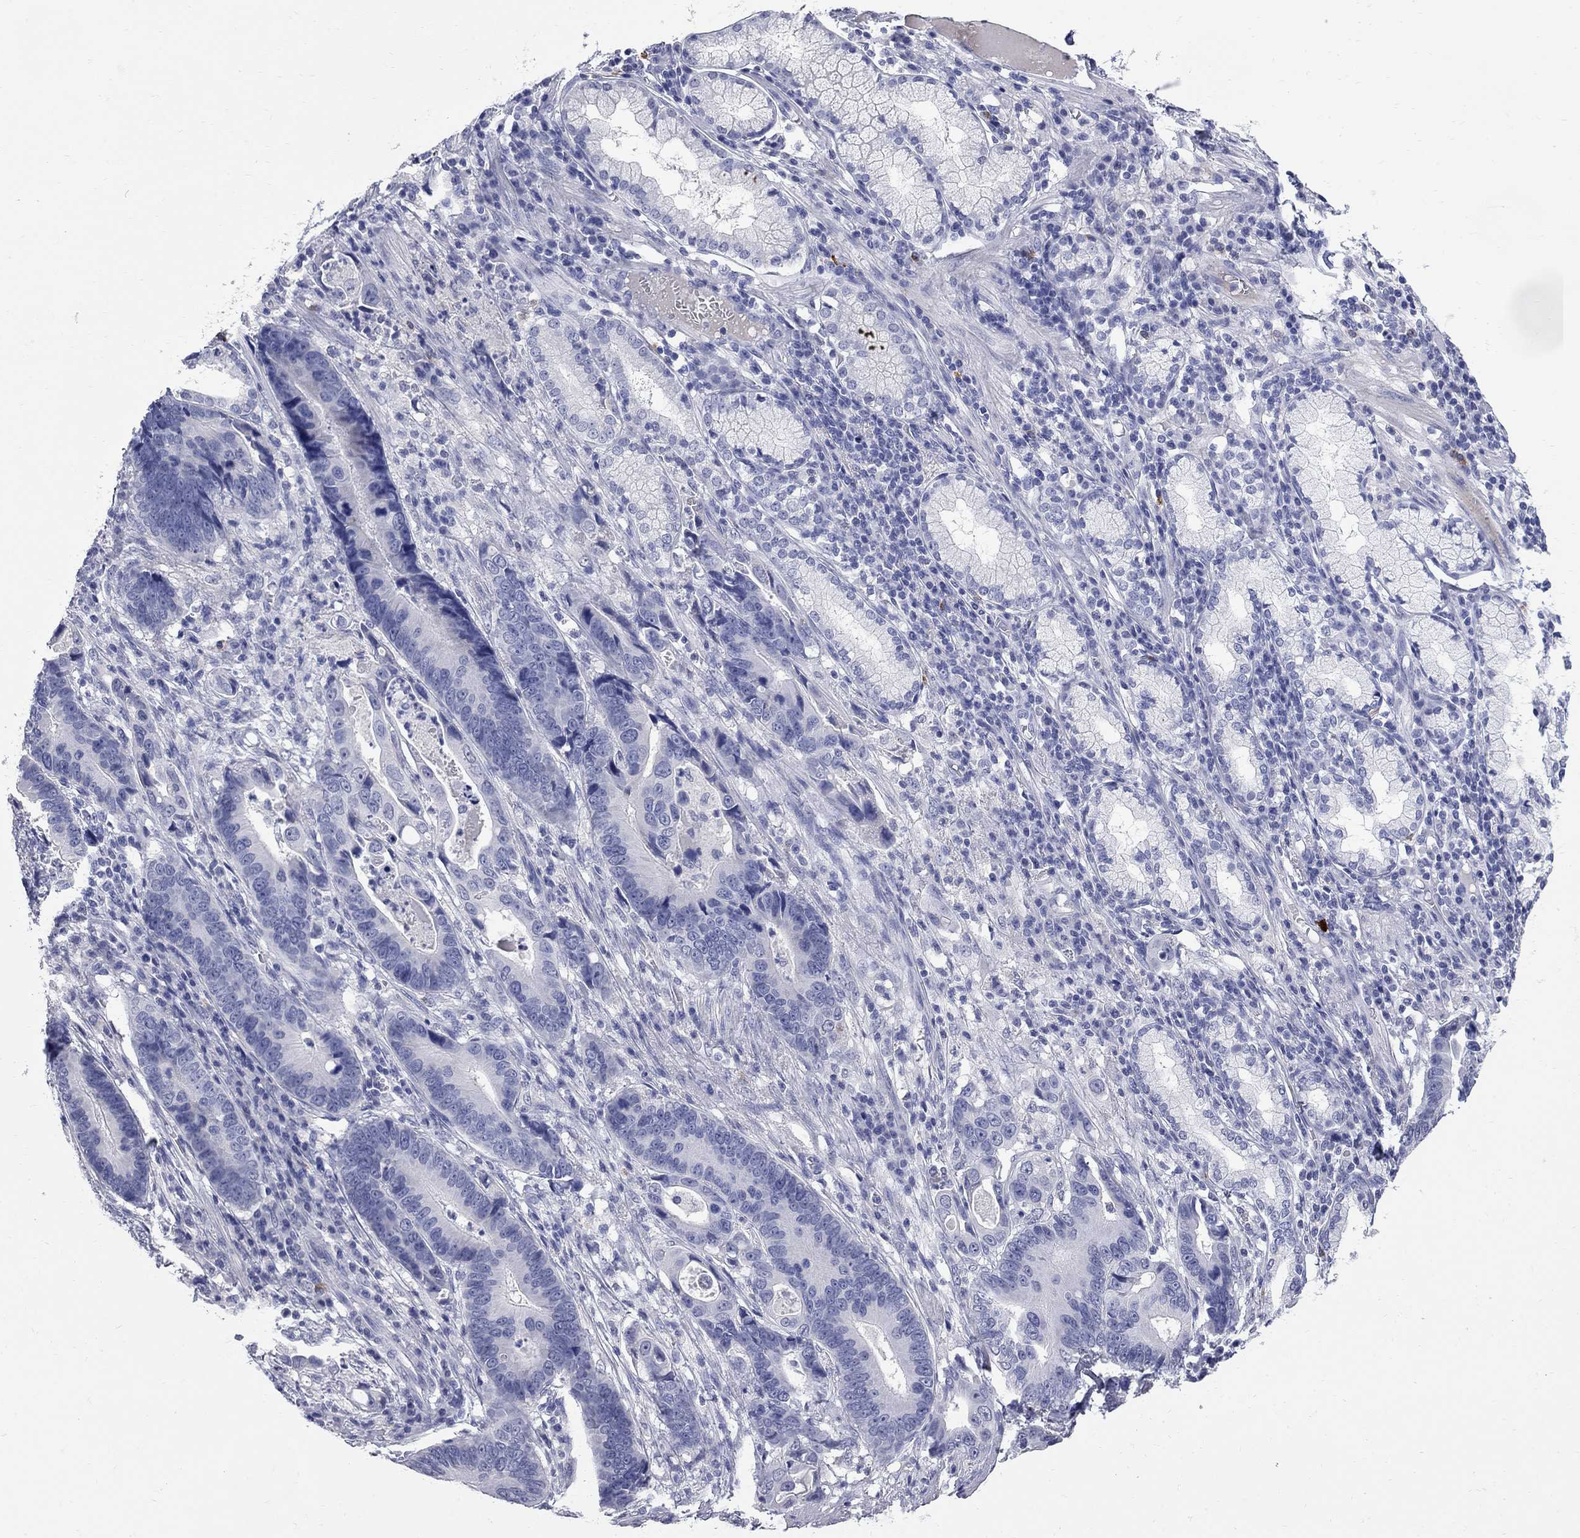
{"staining": {"intensity": "negative", "quantity": "none", "location": "none"}, "tissue": "stomach cancer", "cell_type": "Tumor cells", "image_type": "cancer", "snomed": [{"axis": "morphology", "description": "Adenocarcinoma, NOS"}, {"axis": "topography", "description": "Stomach"}], "caption": "A high-resolution image shows immunohistochemistry (IHC) staining of stomach cancer, which demonstrates no significant staining in tumor cells.", "gene": "FAM221B", "patient": {"sex": "male", "age": 84}}